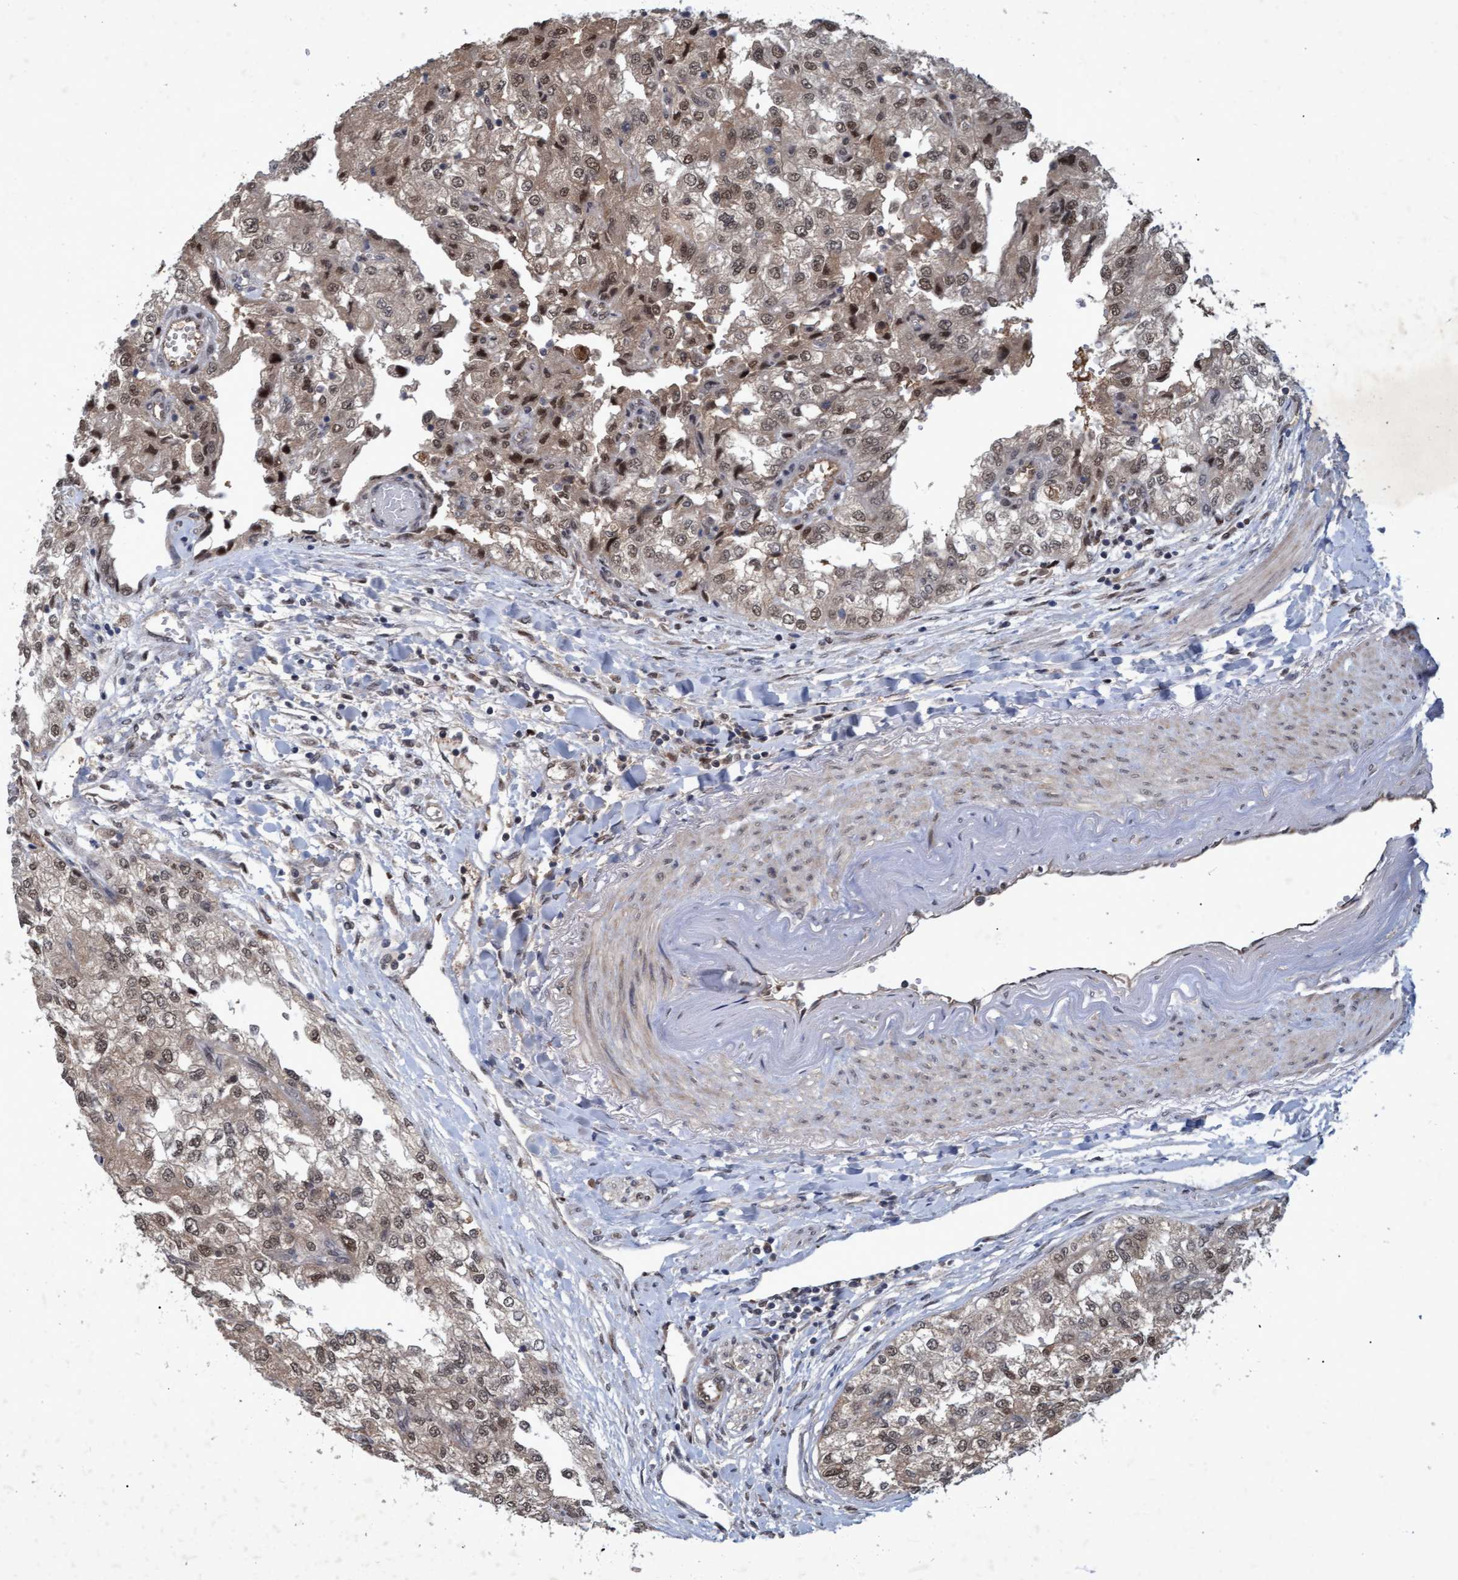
{"staining": {"intensity": "weak", "quantity": ">75%", "location": "cytoplasmic/membranous,nuclear"}, "tissue": "renal cancer", "cell_type": "Tumor cells", "image_type": "cancer", "snomed": [{"axis": "morphology", "description": "Adenocarcinoma, NOS"}, {"axis": "topography", "description": "Kidney"}], "caption": "Adenocarcinoma (renal) stained with DAB (3,3'-diaminobenzidine) IHC demonstrates low levels of weak cytoplasmic/membranous and nuclear positivity in about >75% of tumor cells.", "gene": "PSMB6", "patient": {"sex": "female", "age": 54}}